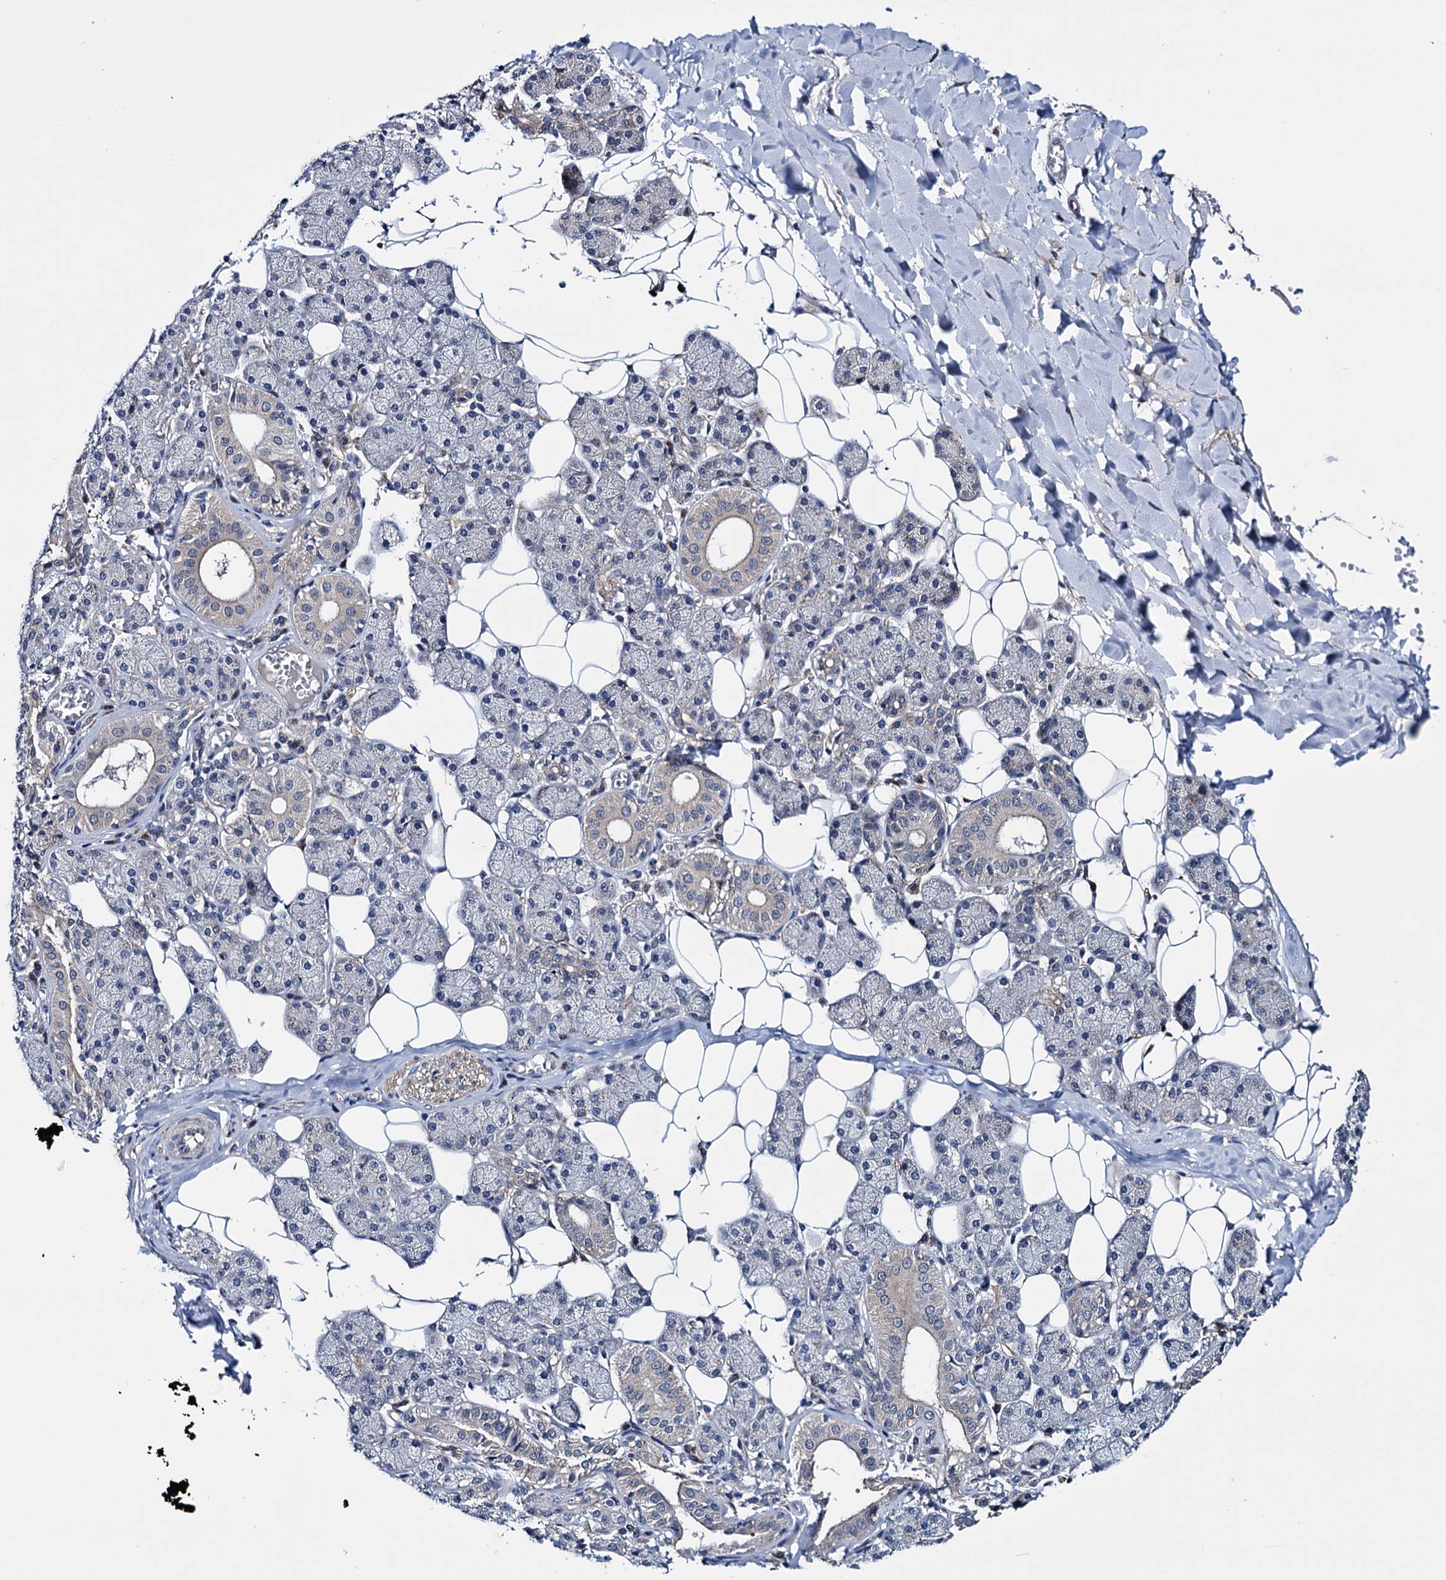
{"staining": {"intensity": "weak", "quantity": "25%-75%", "location": "cytoplasmic/membranous"}, "tissue": "salivary gland", "cell_type": "Glandular cells", "image_type": "normal", "snomed": [{"axis": "morphology", "description": "Normal tissue, NOS"}, {"axis": "topography", "description": "Salivary gland"}], "caption": "The photomicrograph exhibits staining of benign salivary gland, revealing weak cytoplasmic/membranous protein staining (brown color) within glandular cells.", "gene": "EYA4", "patient": {"sex": "female", "age": 33}}